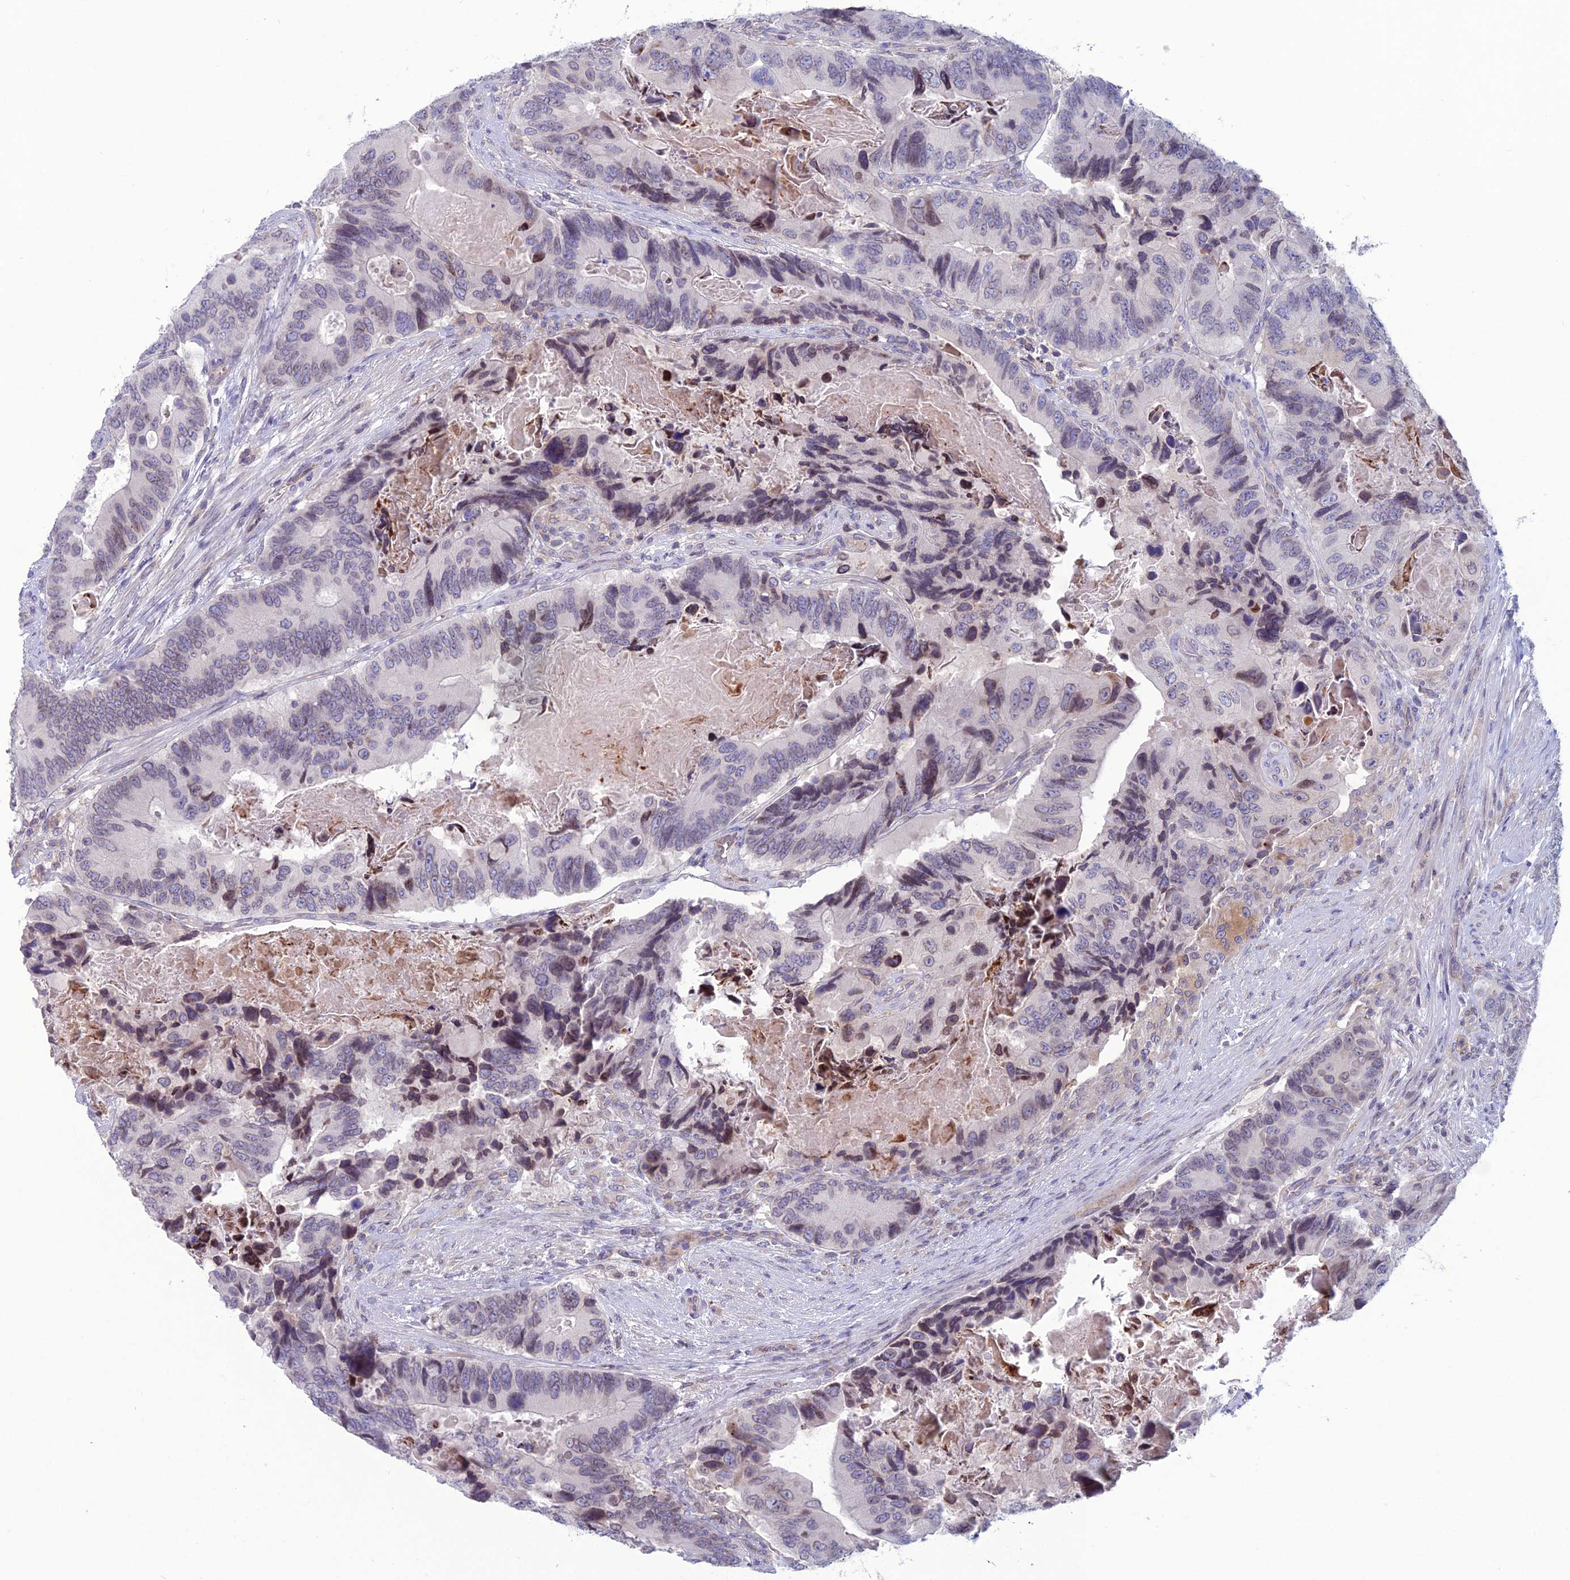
{"staining": {"intensity": "weak", "quantity": "<25%", "location": "nuclear"}, "tissue": "colorectal cancer", "cell_type": "Tumor cells", "image_type": "cancer", "snomed": [{"axis": "morphology", "description": "Adenocarcinoma, NOS"}, {"axis": "topography", "description": "Colon"}], "caption": "Colorectal adenocarcinoma was stained to show a protein in brown. There is no significant staining in tumor cells.", "gene": "WDR46", "patient": {"sex": "male", "age": 84}}